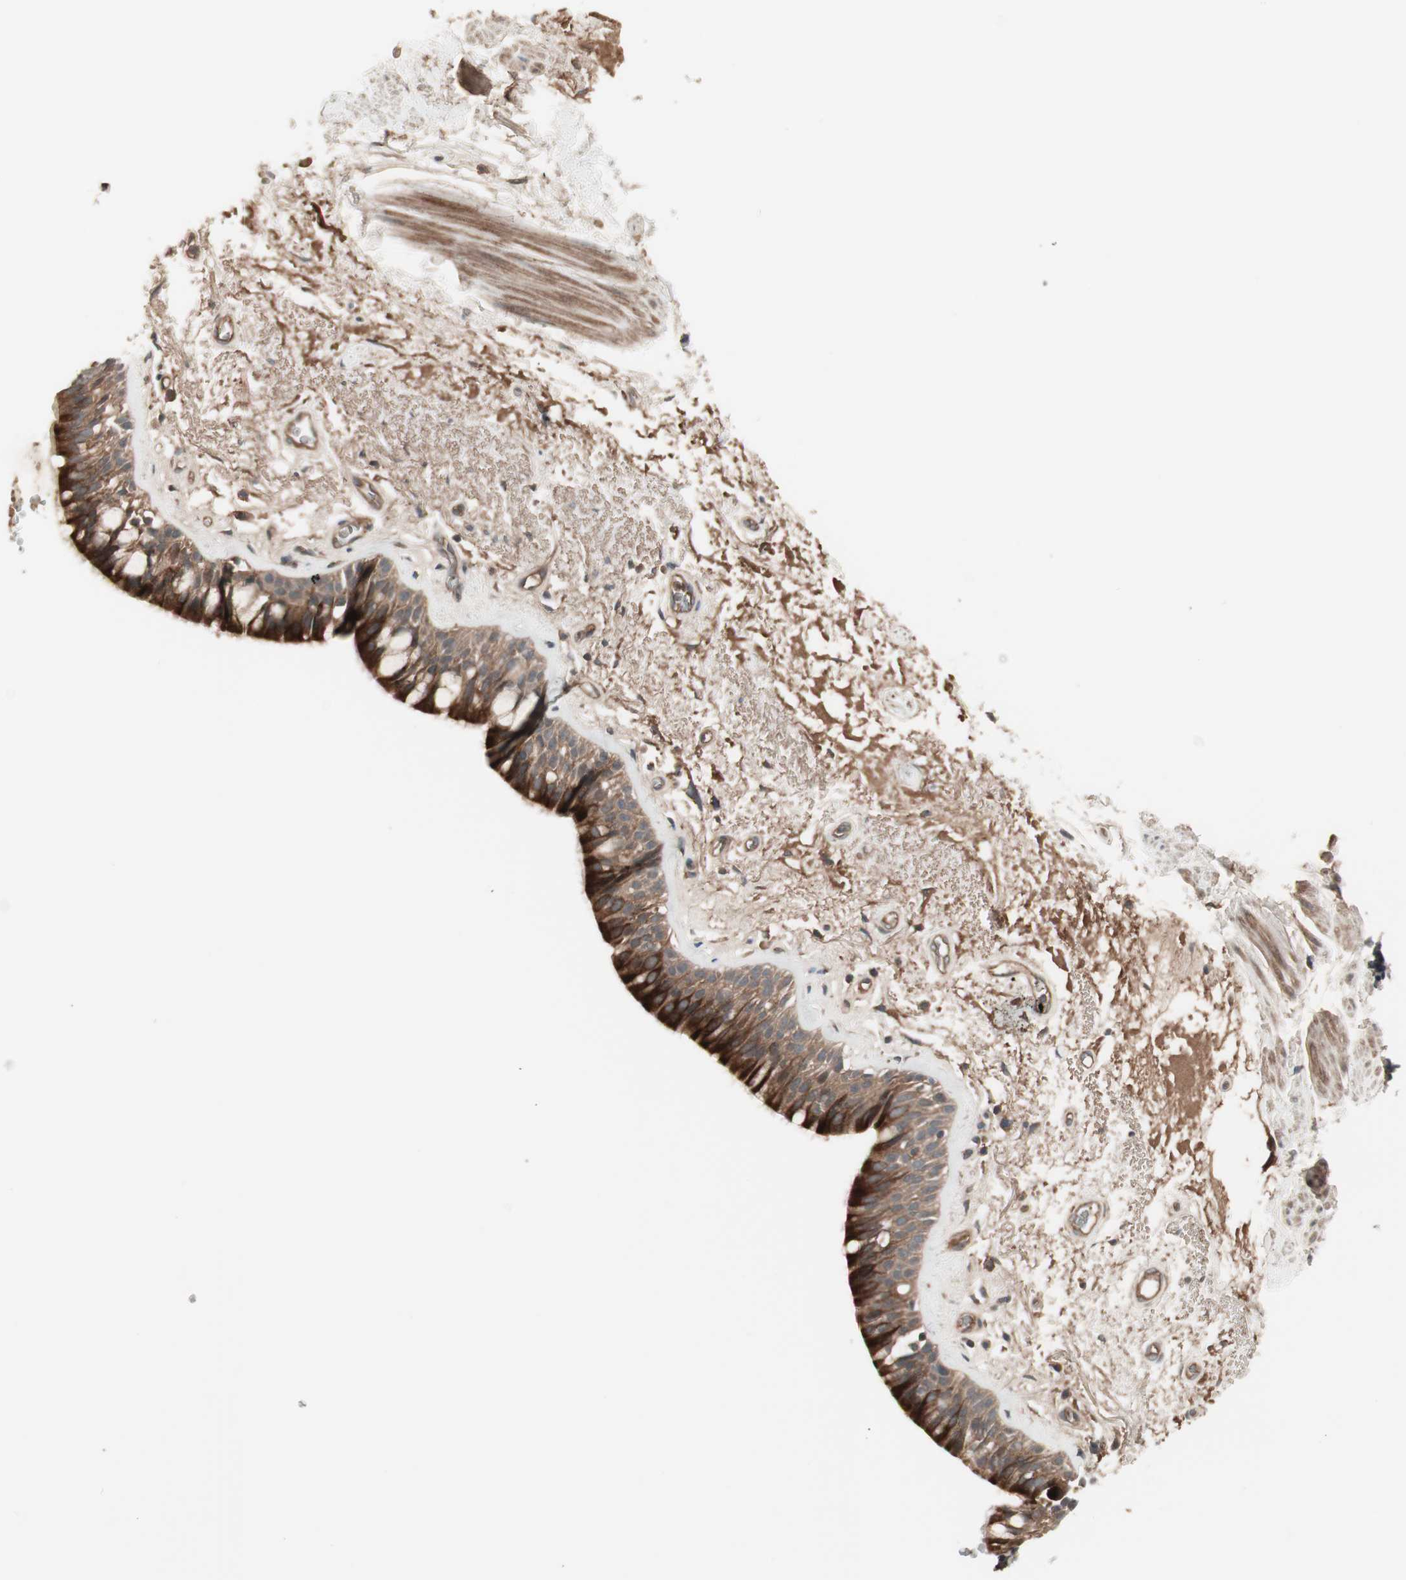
{"staining": {"intensity": "strong", "quantity": ">75%", "location": "cytoplasmic/membranous"}, "tissue": "bronchus", "cell_type": "Respiratory epithelial cells", "image_type": "normal", "snomed": [{"axis": "morphology", "description": "Normal tissue, NOS"}, {"axis": "topography", "description": "Bronchus"}], "caption": "Immunohistochemistry (IHC) of unremarkable bronchus shows high levels of strong cytoplasmic/membranous expression in approximately >75% of respiratory epithelial cells. (Stains: DAB (3,3'-diaminobenzidine) in brown, nuclei in blue, Microscopy: brightfield microscopy at high magnification).", "gene": "TFPI", "patient": {"sex": "male", "age": 66}}